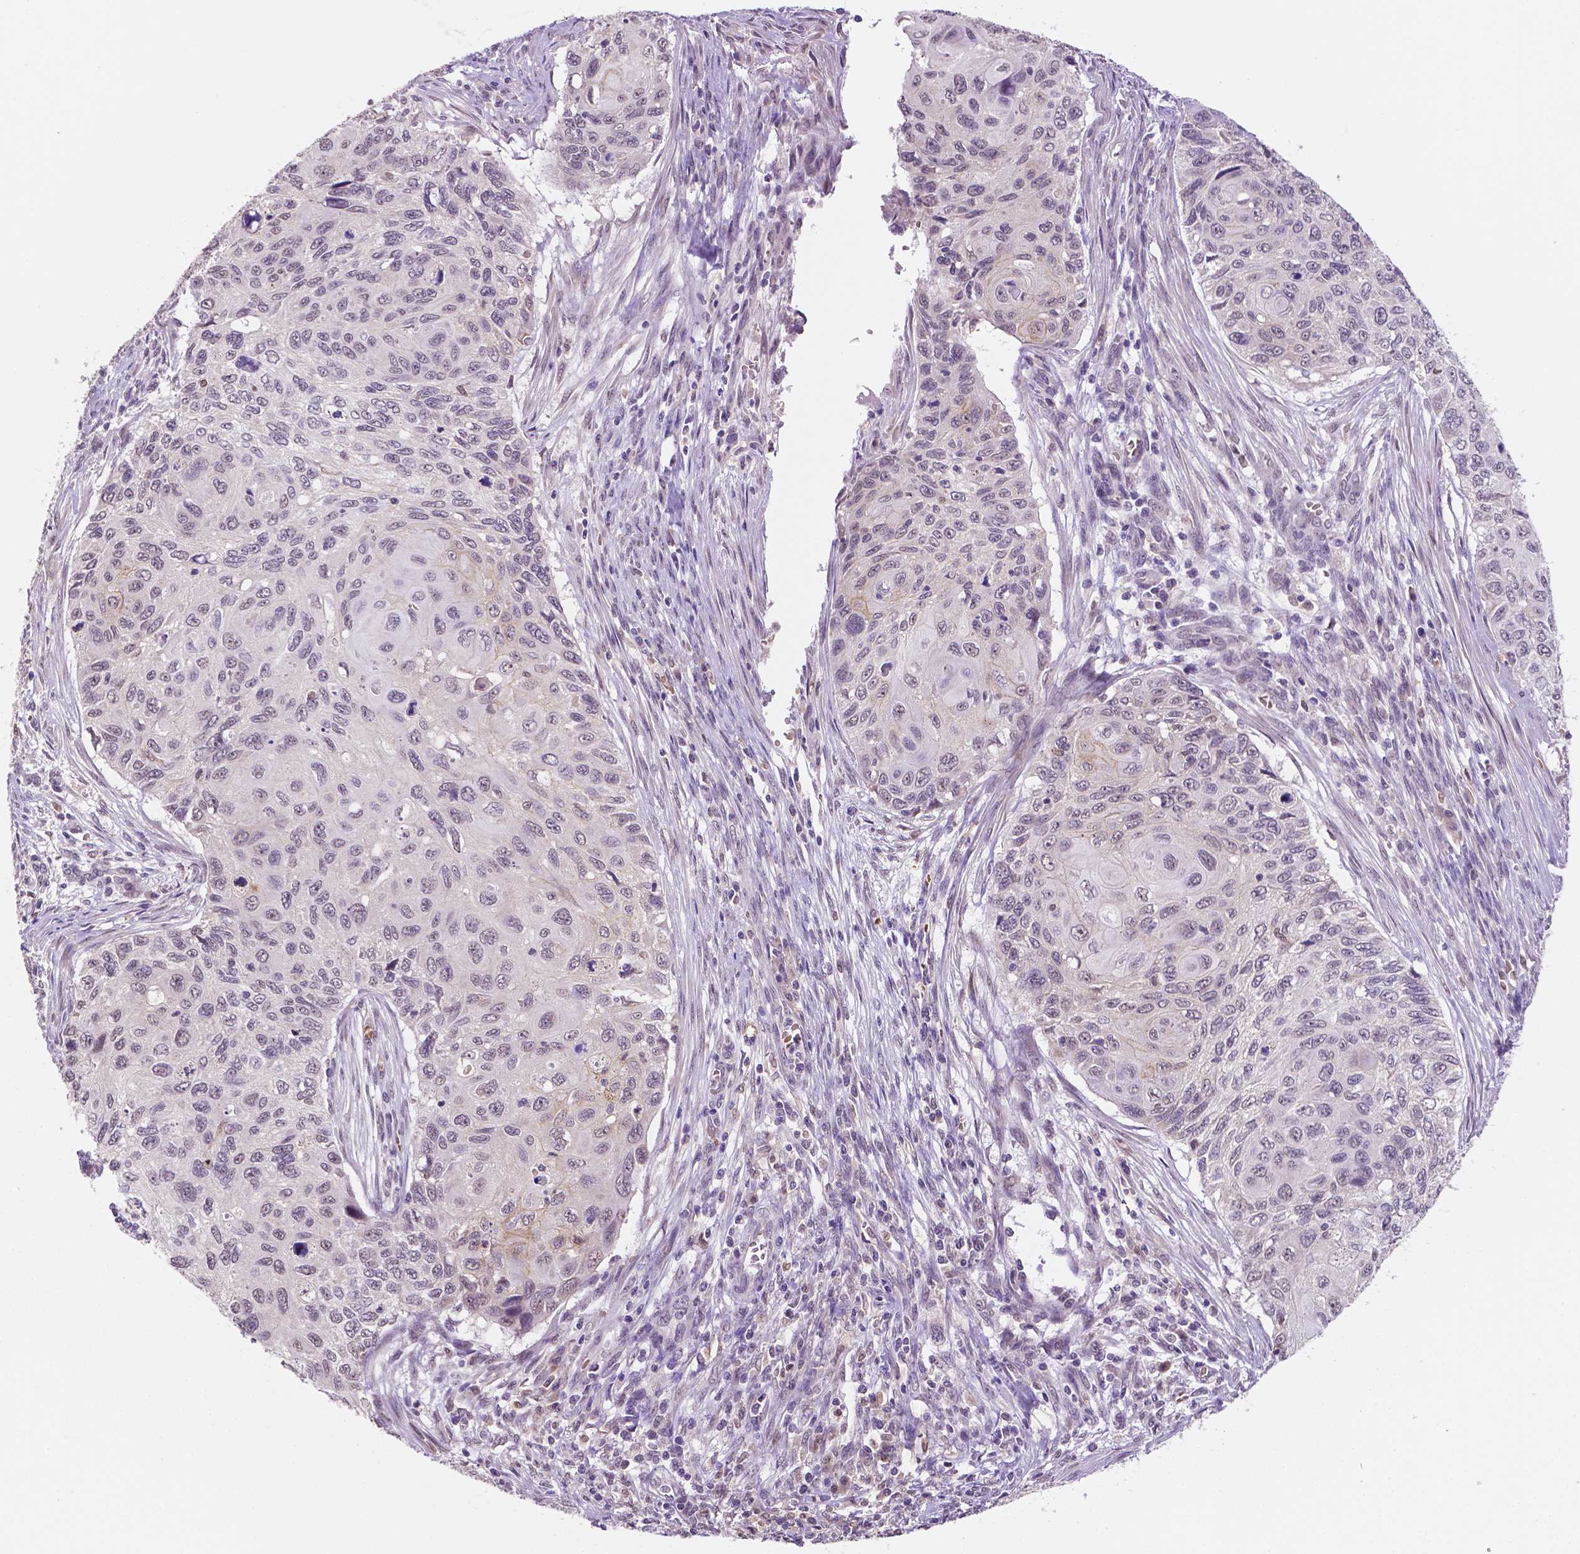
{"staining": {"intensity": "weak", "quantity": "<25%", "location": "cytoplasmic/membranous"}, "tissue": "cervical cancer", "cell_type": "Tumor cells", "image_type": "cancer", "snomed": [{"axis": "morphology", "description": "Squamous cell carcinoma, NOS"}, {"axis": "topography", "description": "Cervix"}], "caption": "A photomicrograph of human cervical cancer (squamous cell carcinoma) is negative for staining in tumor cells. (Brightfield microscopy of DAB IHC at high magnification).", "gene": "SHLD3", "patient": {"sex": "female", "age": 70}}